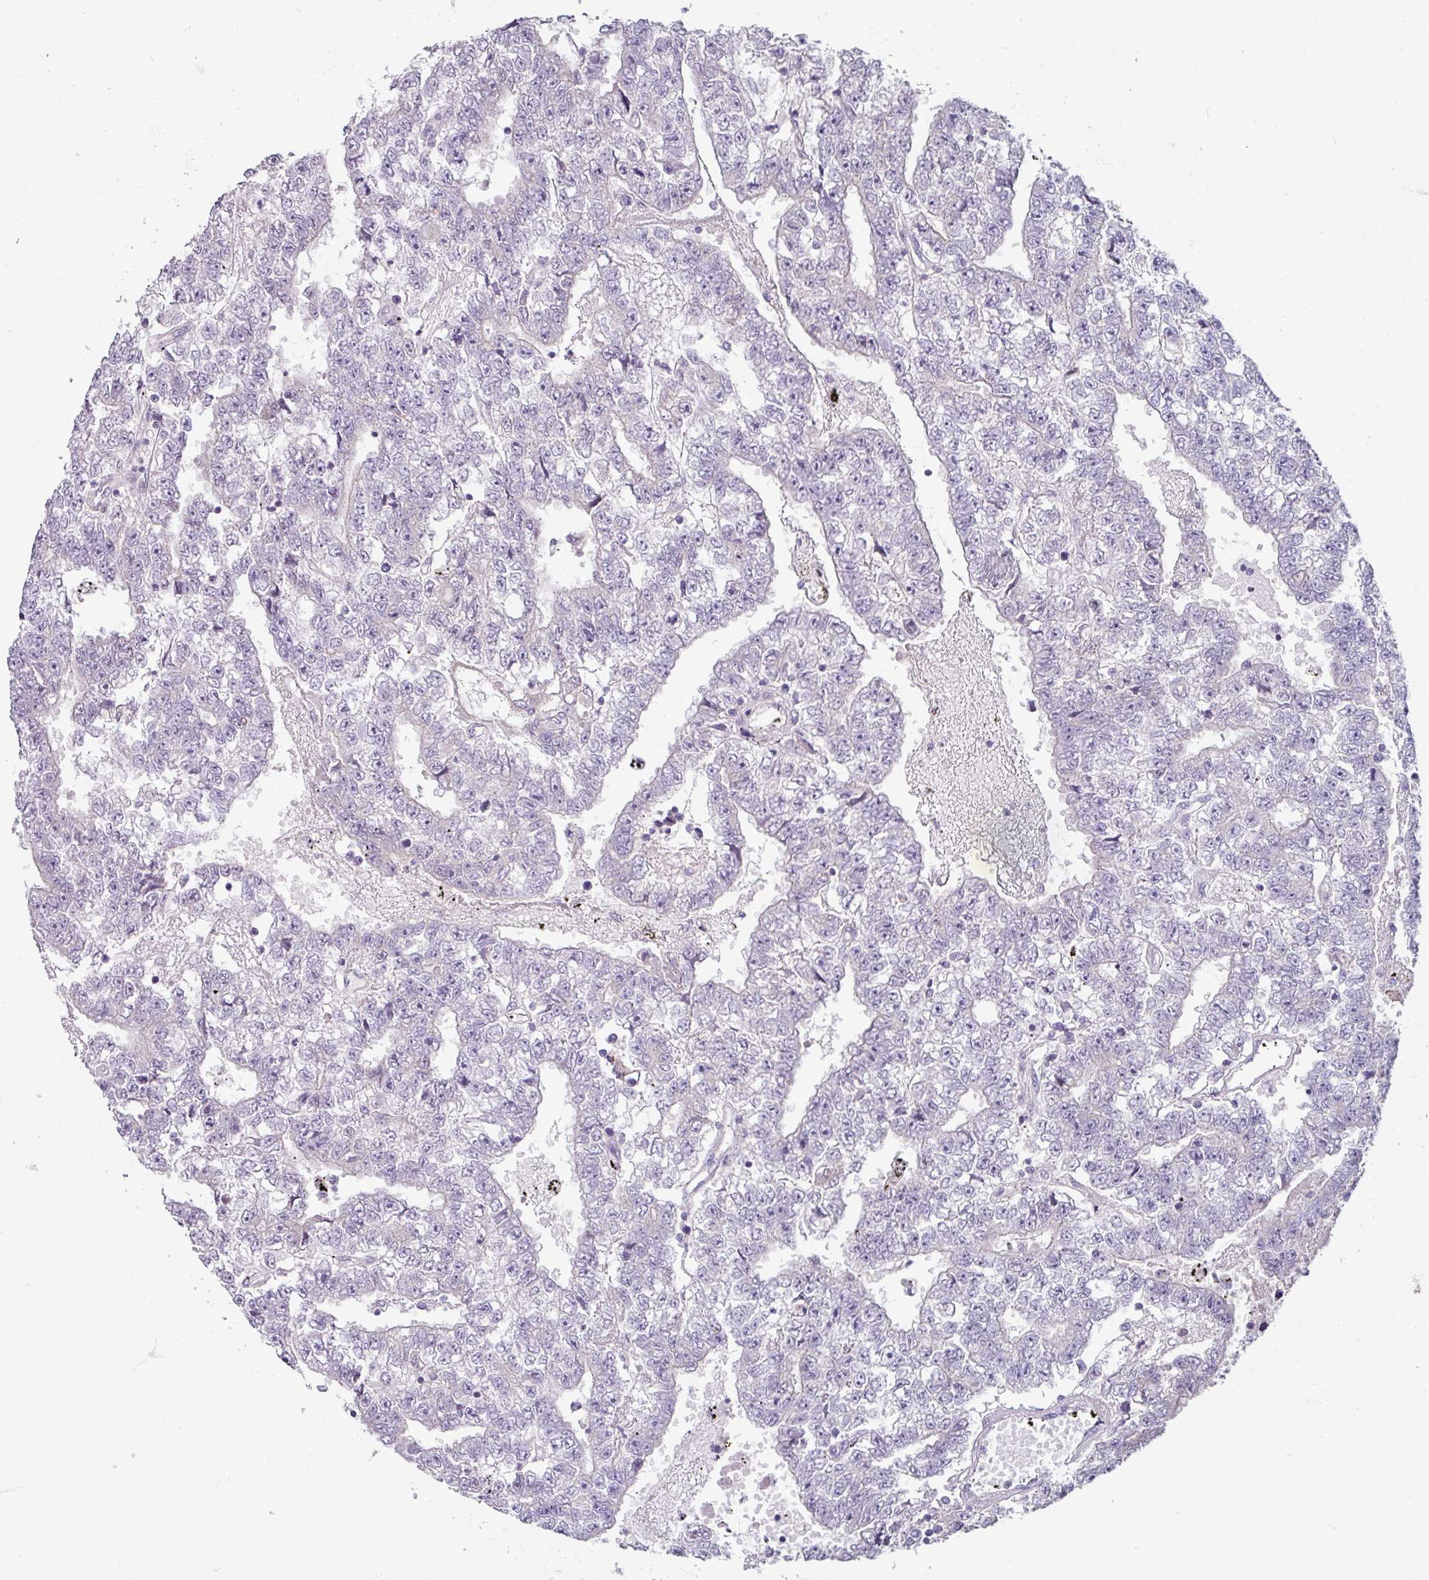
{"staining": {"intensity": "negative", "quantity": "none", "location": "none"}, "tissue": "testis cancer", "cell_type": "Tumor cells", "image_type": "cancer", "snomed": [{"axis": "morphology", "description": "Carcinoma, Embryonal, NOS"}, {"axis": "topography", "description": "Testis"}], "caption": "There is no significant positivity in tumor cells of embryonal carcinoma (testis).", "gene": "SMIM11", "patient": {"sex": "male", "age": 25}}